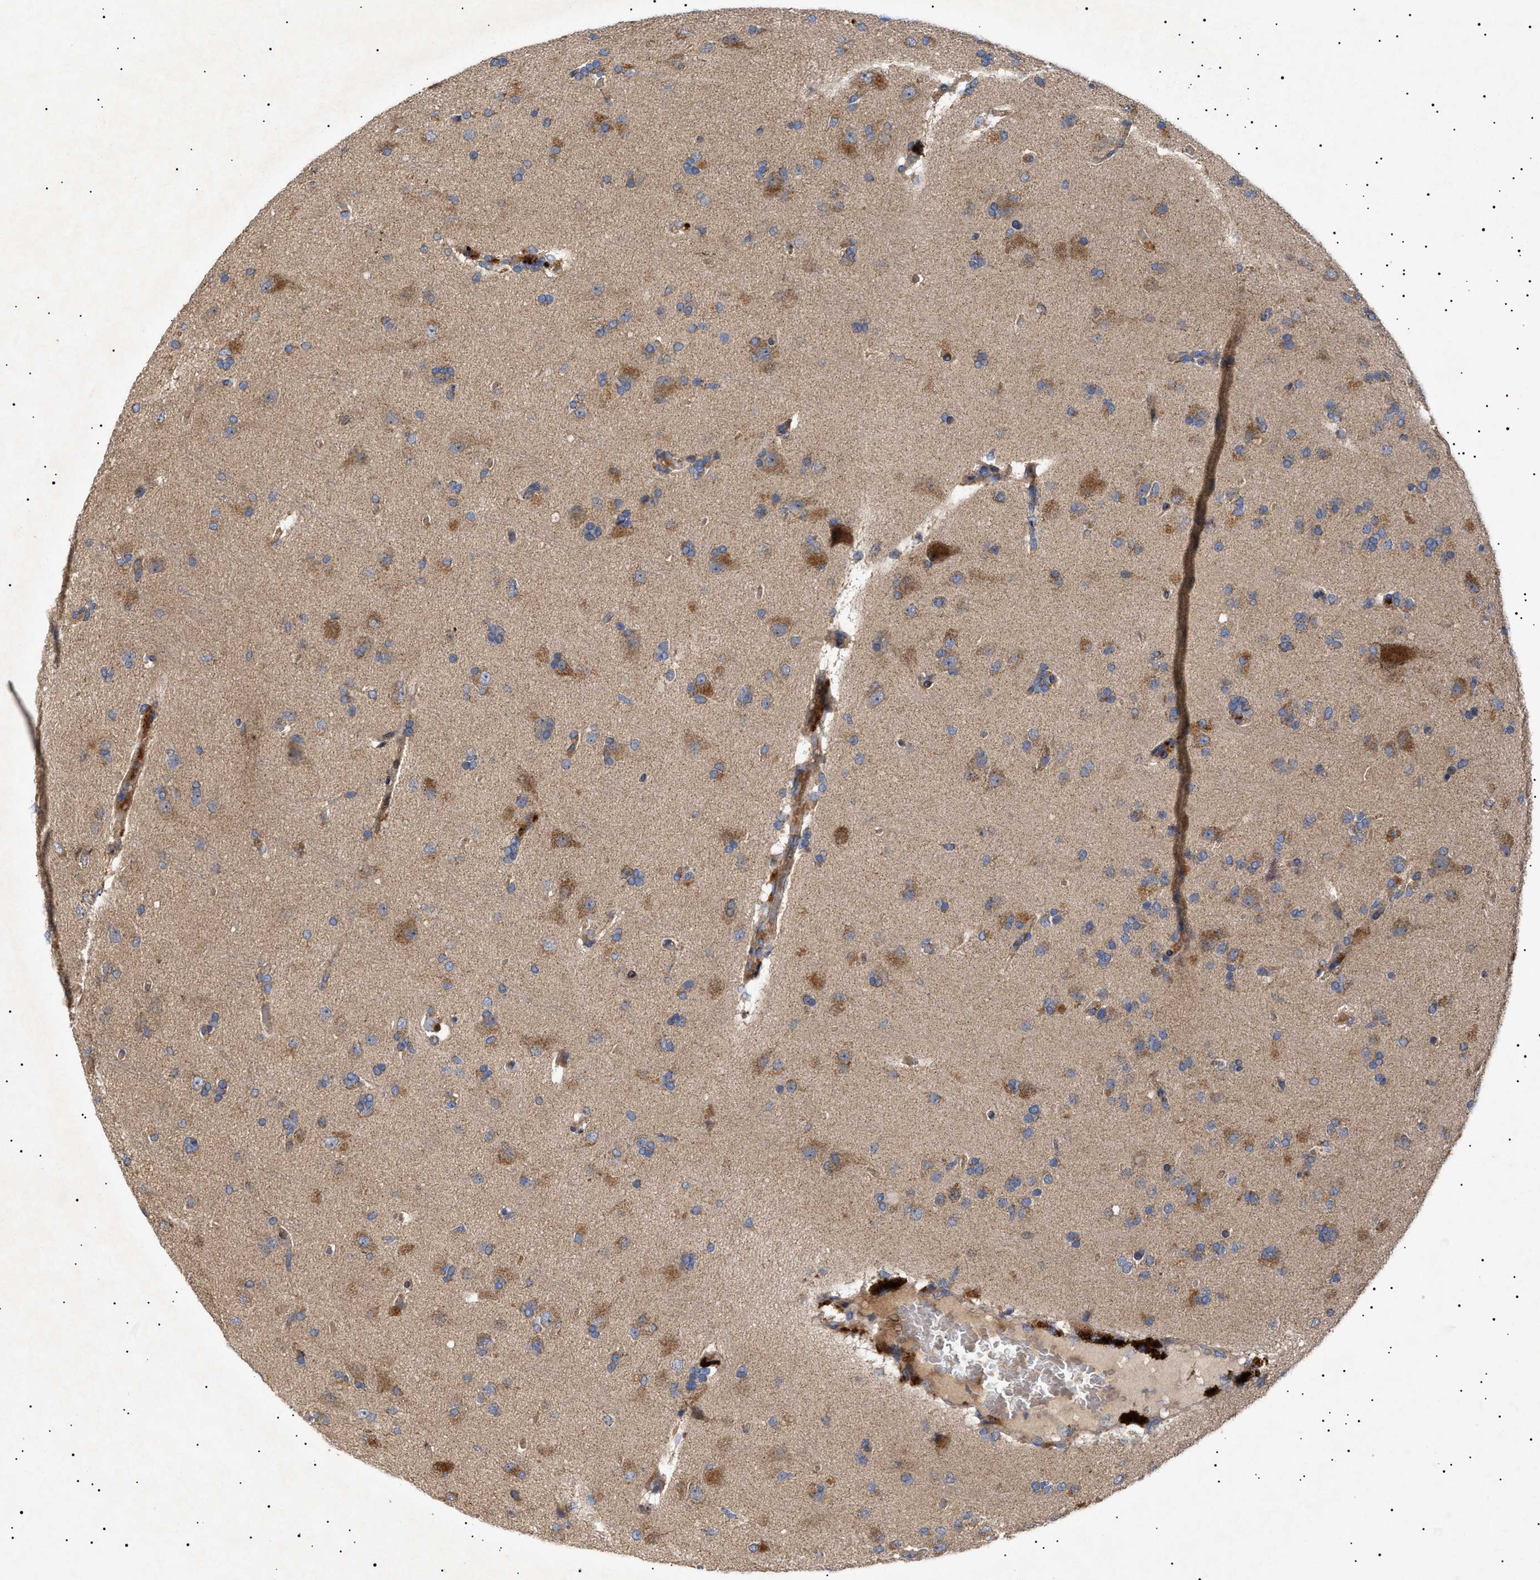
{"staining": {"intensity": "moderate", "quantity": ">75%", "location": "cytoplasmic/membranous"}, "tissue": "glioma", "cell_type": "Tumor cells", "image_type": "cancer", "snomed": [{"axis": "morphology", "description": "Glioma, malignant, High grade"}, {"axis": "topography", "description": "Brain"}], "caption": "Immunohistochemical staining of glioma demonstrates moderate cytoplasmic/membranous protein staining in about >75% of tumor cells.", "gene": "MRPL10", "patient": {"sex": "male", "age": 72}}